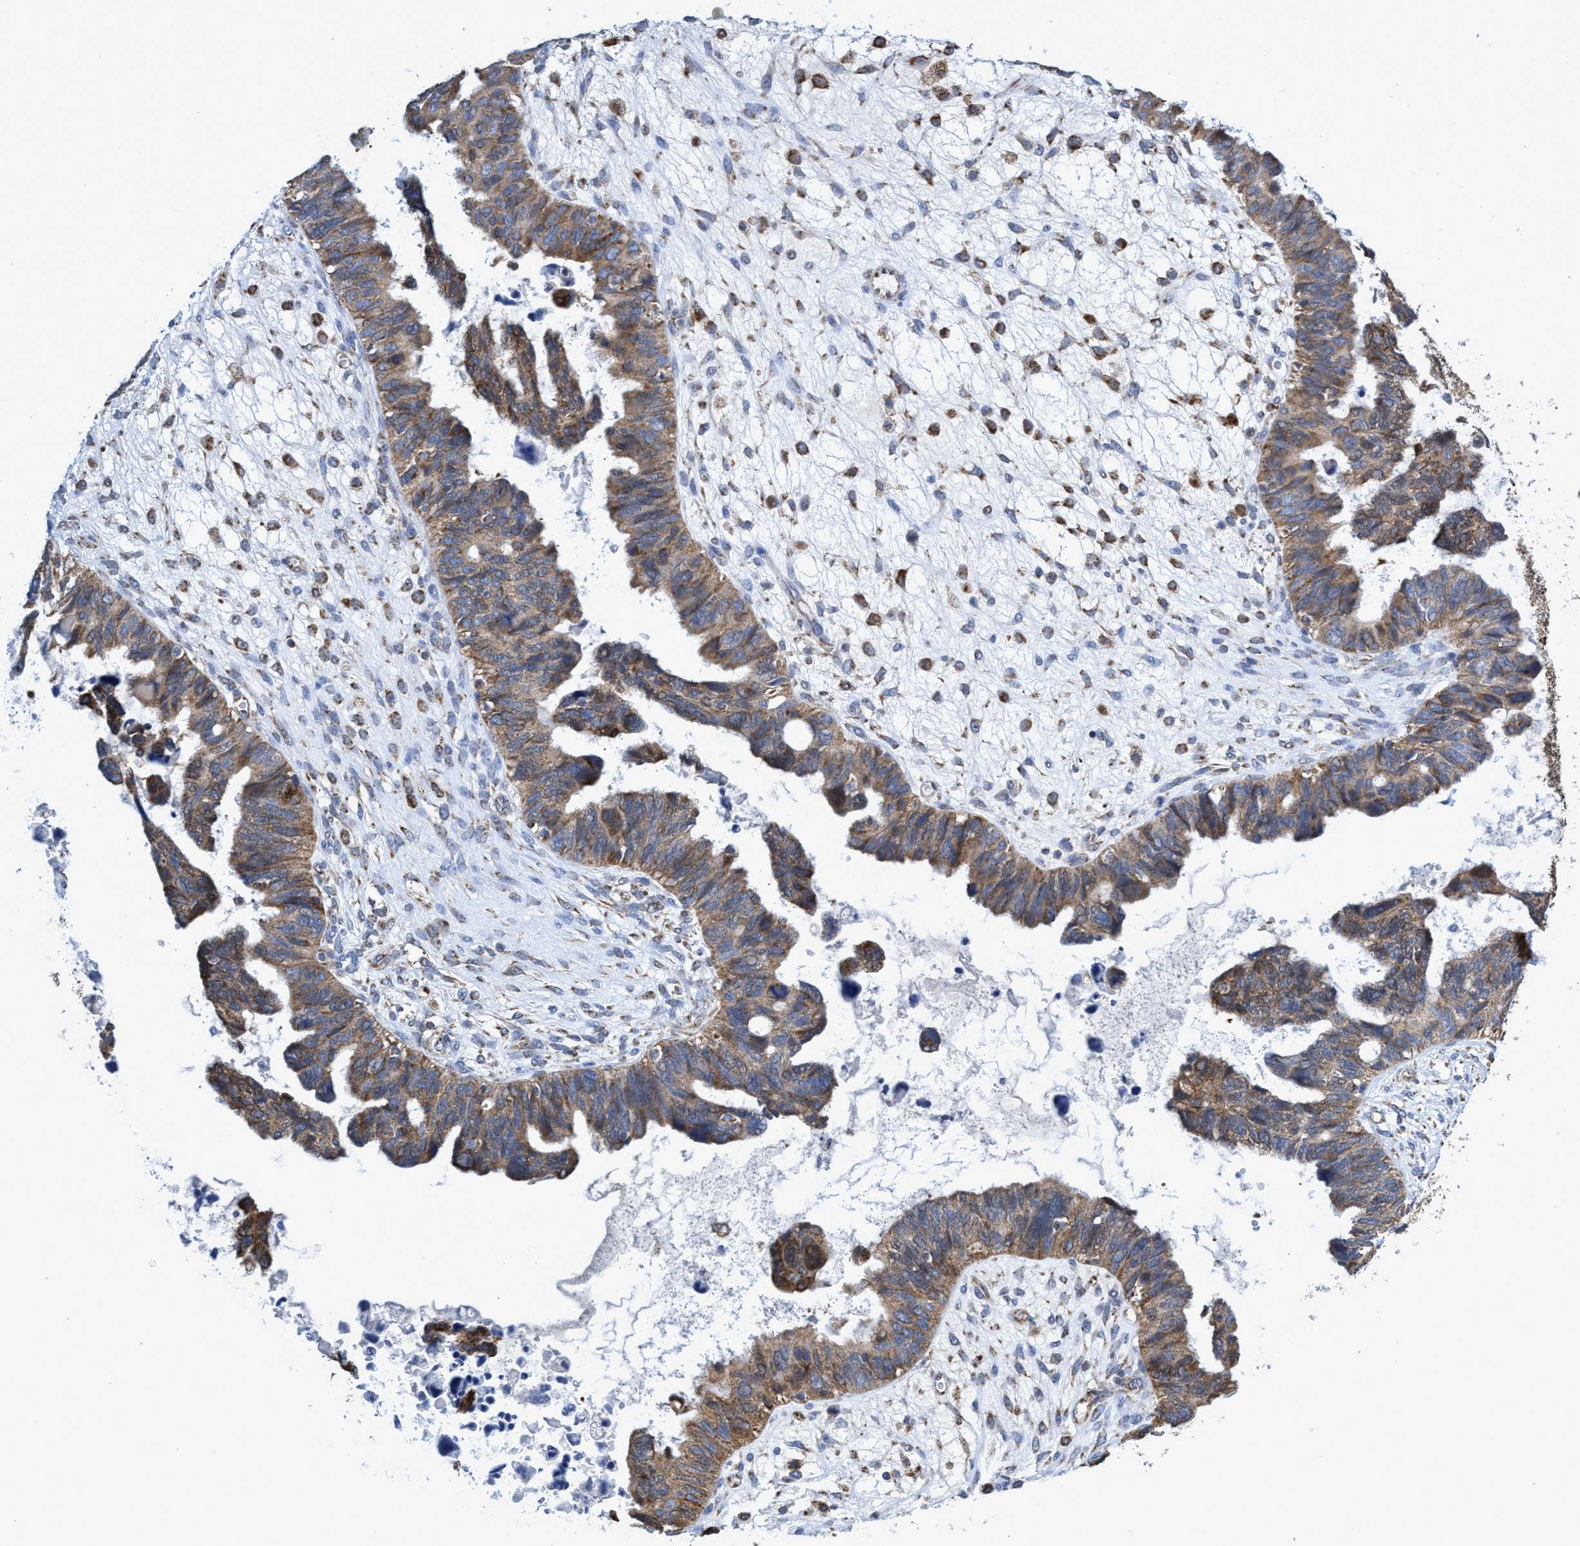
{"staining": {"intensity": "moderate", "quantity": ">75%", "location": "cytoplasmic/membranous"}, "tissue": "ovarian cancer", "cell_type": "Tumor cells", "image_type": "cancer", "snomed": [{"axis": "morphology", "description": "Cystadenocarcinoma, serous, NOS"}, {"axis": "topography", "description": "Ovary"}], "caption": "Ovarian serous cystadenocarcinoma stained with a protein marker displays moderate staining in tumor cells.", "gene": "CRYZ", "patient": {"sex": "female", "age": 79}}